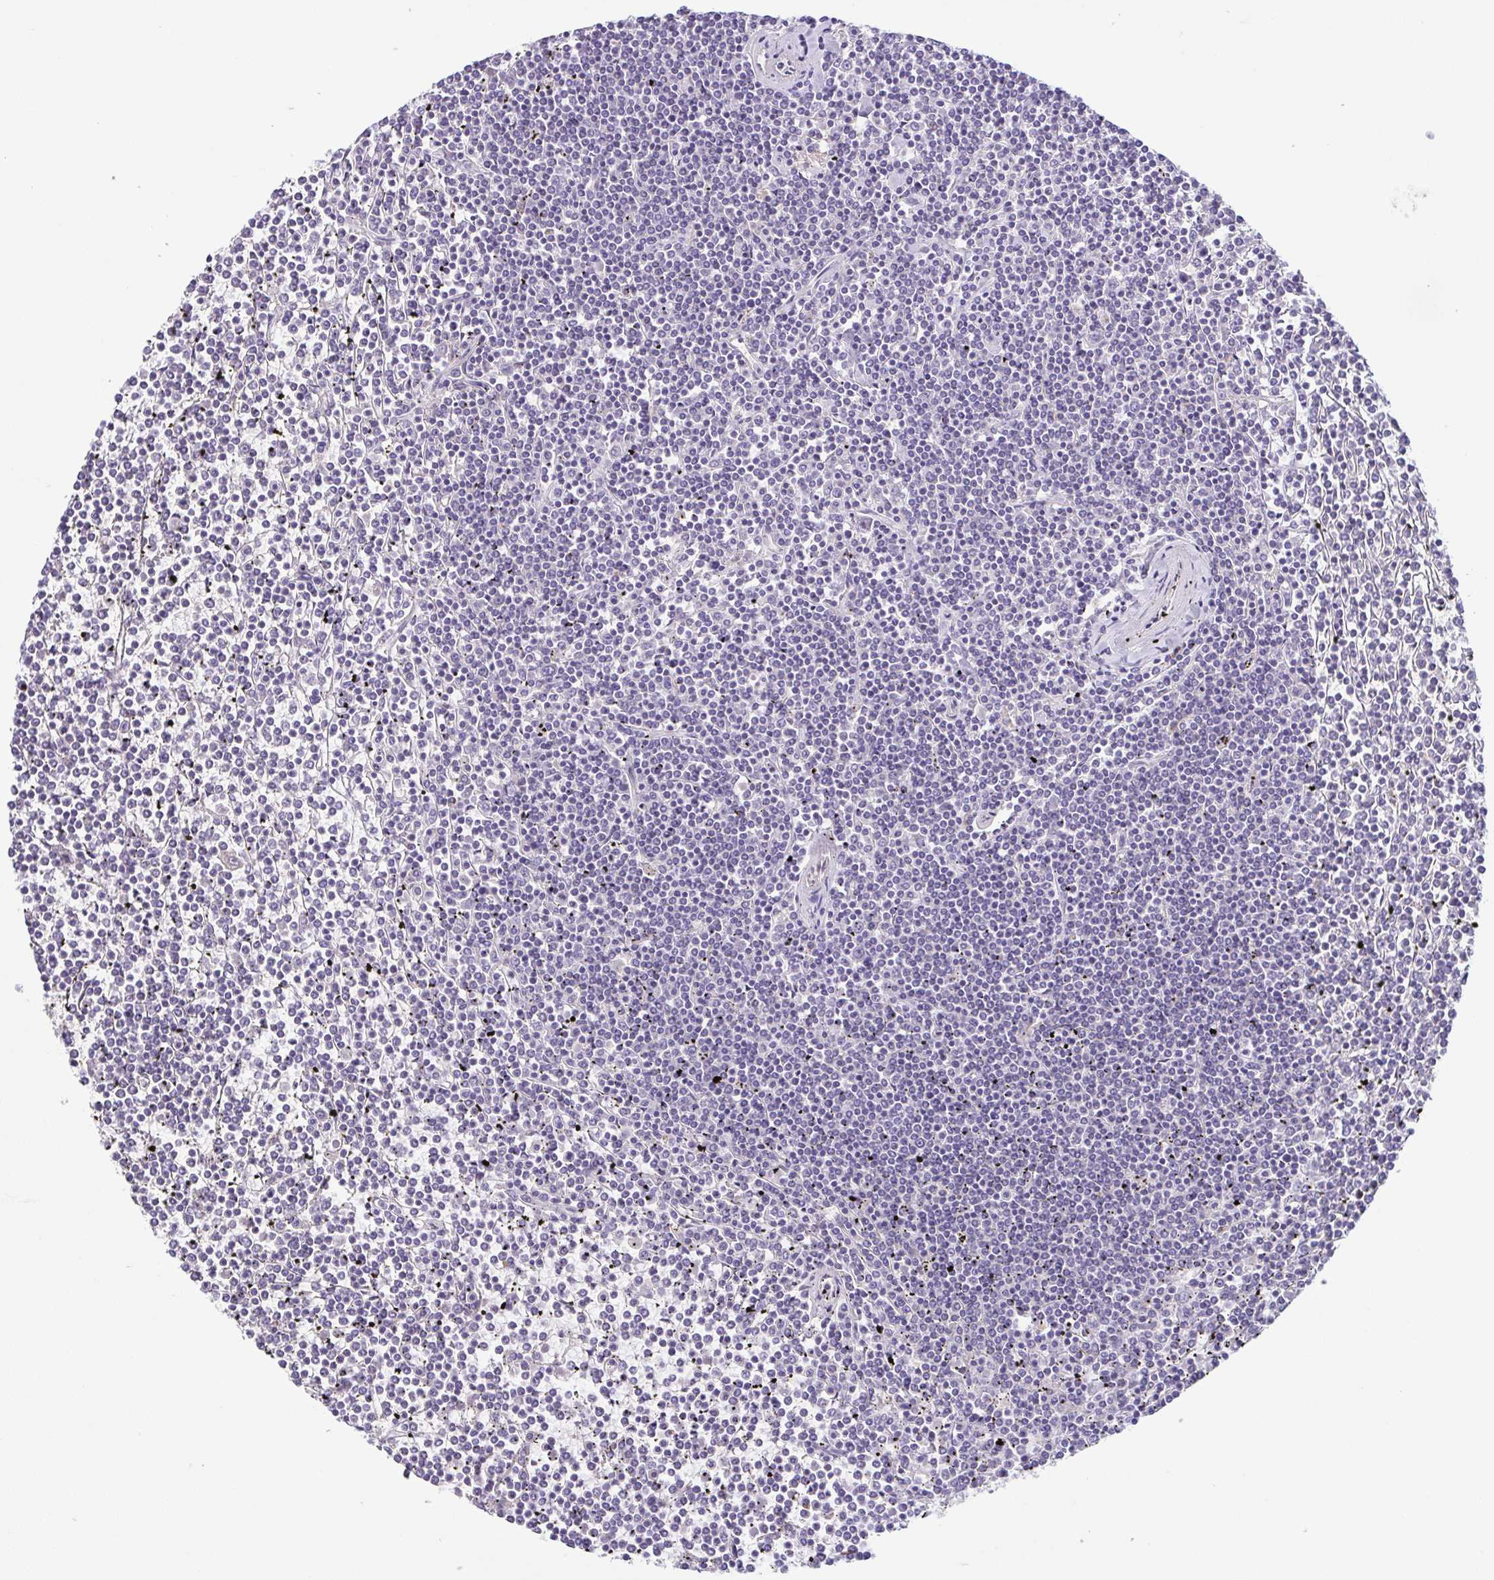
{"staining": {"intensity": "negative", "quantity": "none", "location": "none"}, "tissue": "lymphoma", "cell_type": "Tumor cells", "image_type": "cancer", "snomed": [{"axis": "morphology", "description": "Malignant lymphoma, non-Hodgkin's type, Low grade"}, {"axis": "topography", "description": "Spleen"}], "caption": "Tumor cells show no significant staining in lymphoma.", "gene": "COL17A1", "patient": {"sex": "female", "age": 19}}